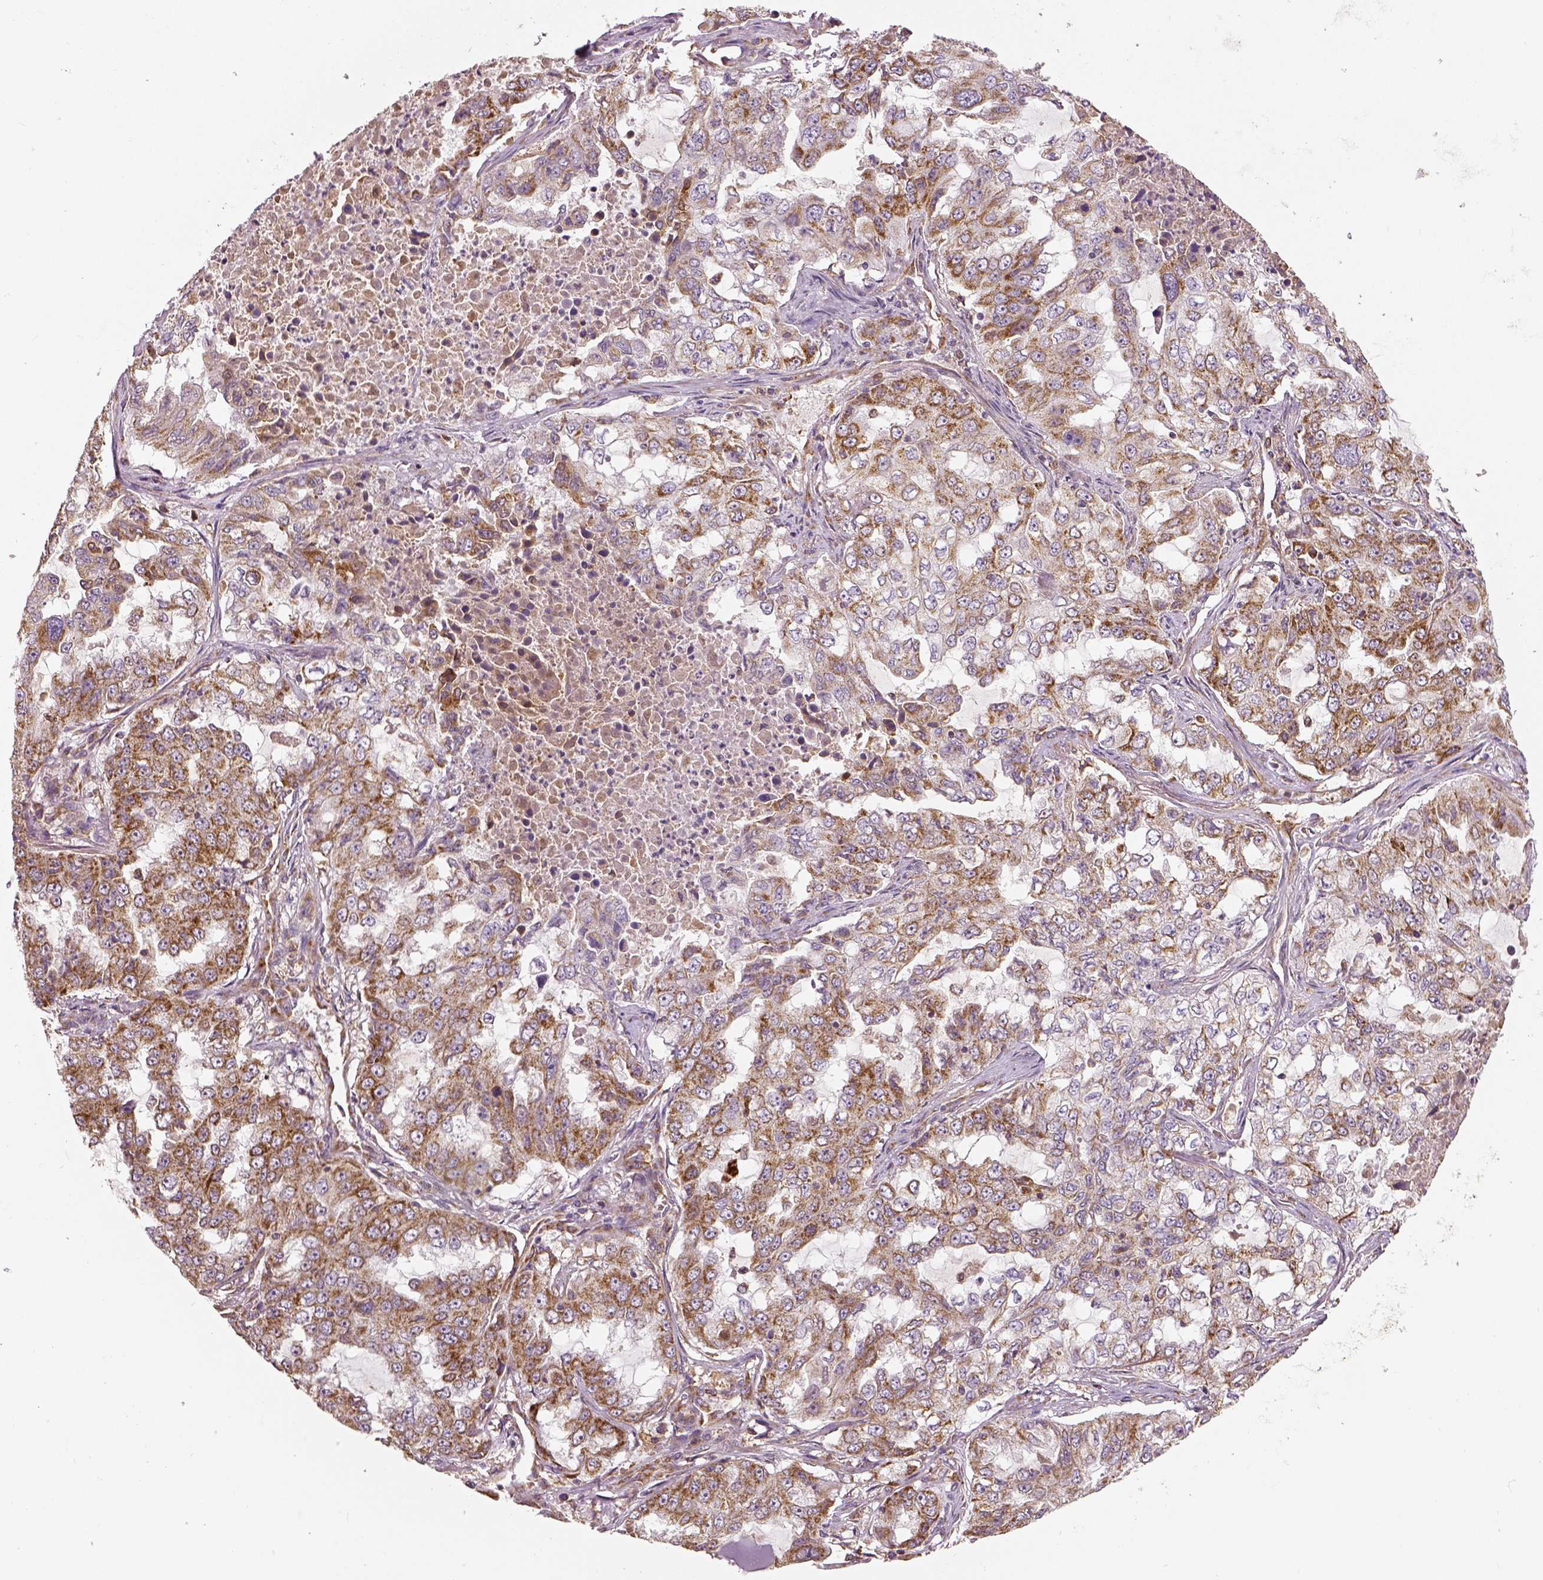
{"staining": {"intensity": "moderate", "quantity": ">75%", "location": "cytoplasmic/membranous"}, "tissue": "lung cancer", "cell_type": "Tumor cells", "image_type": "cancer", "snomed": [{"axis": "morphology", "description": "Adenocarcinoma, NOS"}, {"axis": "topography", "description": "Lung"}], "caption": "Lung cancer (adenocarcinoma) stained with a protein marker demonstrates moderate staining in tumor cells.", "gene": "PGAM5", "patient": {"sex": "female", "age": 61}}